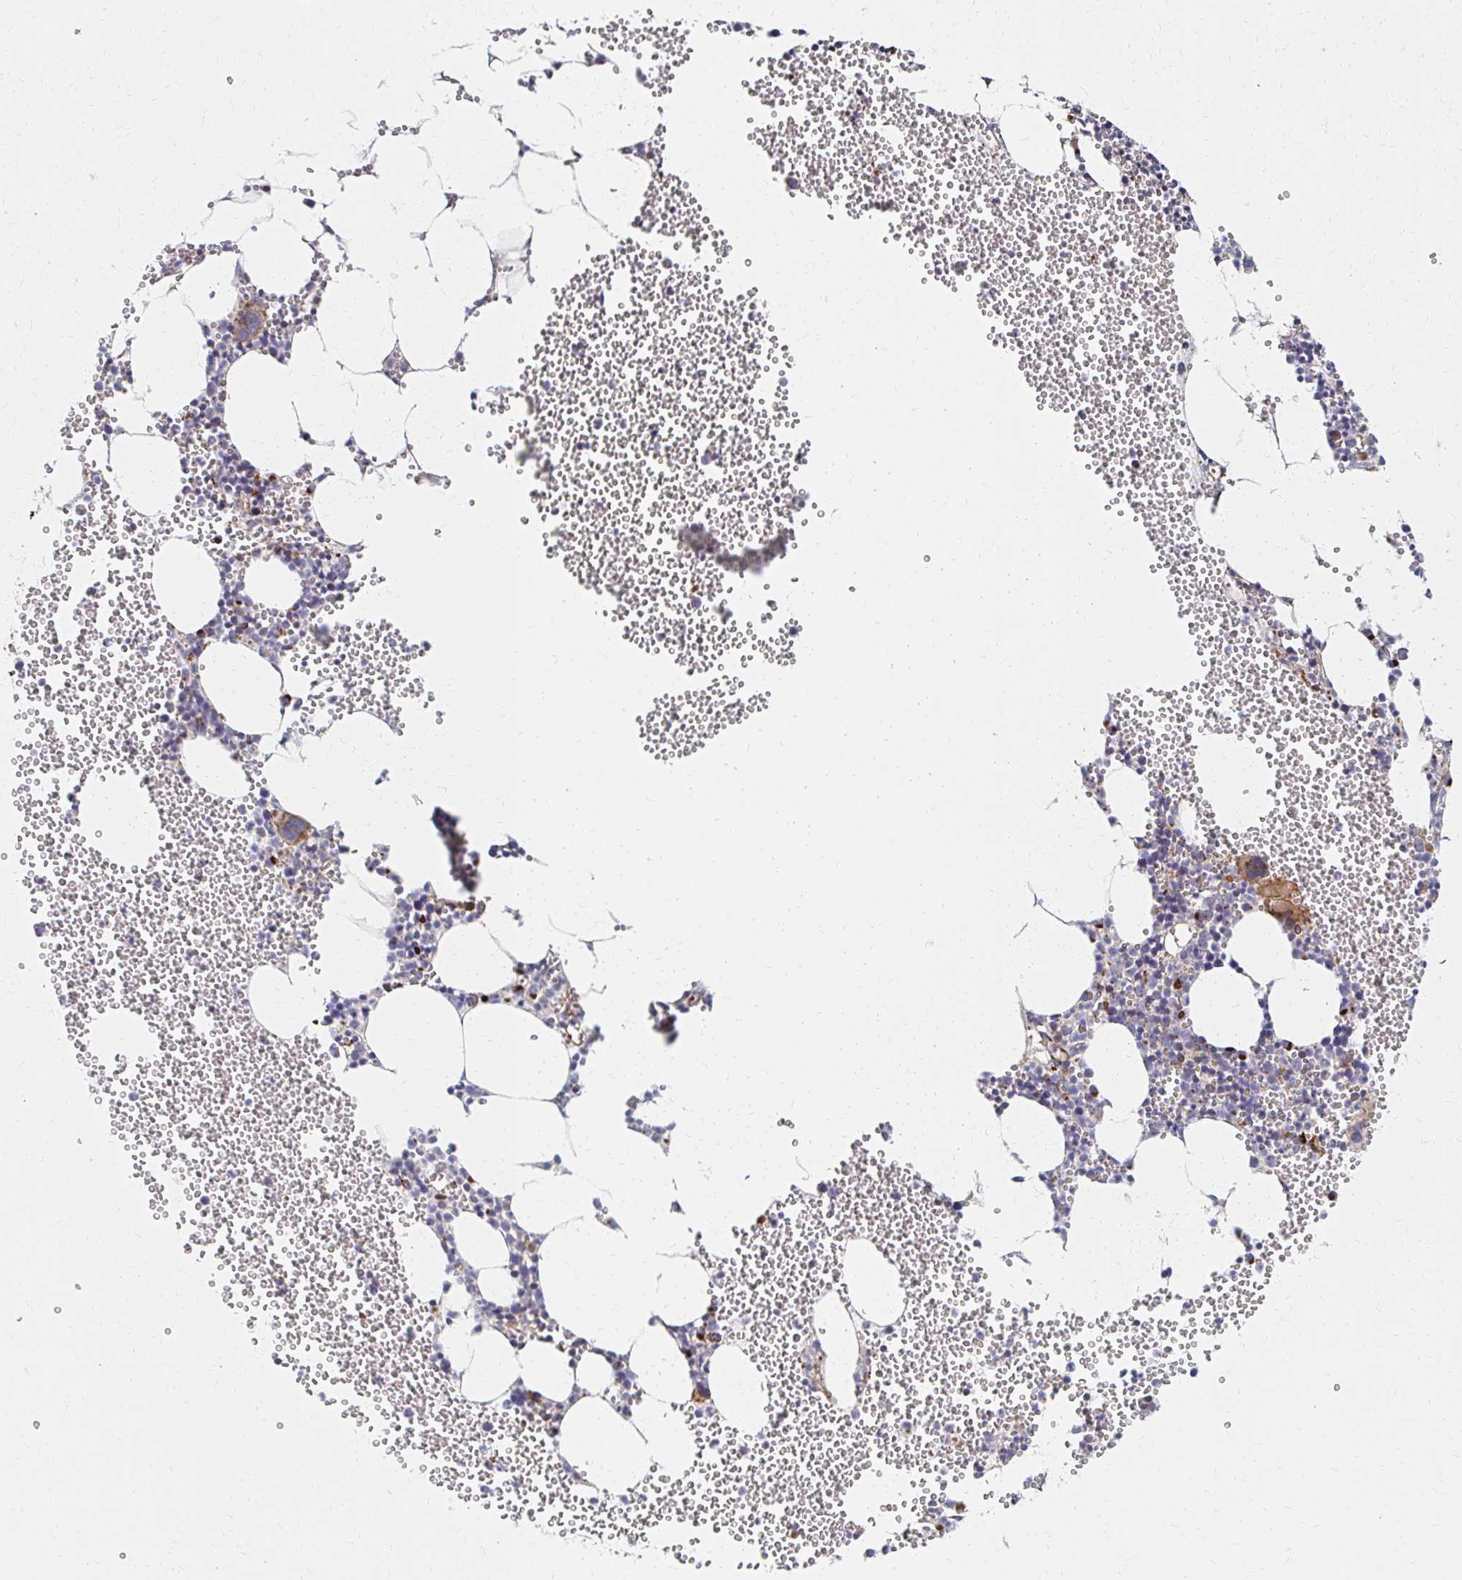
{"staining": {"intensity": "strong", "quantity": "<25%", "location": "cytoplasmic/membranous"}, "tissue": "bone marrow", "cell_type": "Hematopoietic cells", "image_type": "normal", "snomed": [{"axis": "morphology", "description": "Normal tissue, NOS"}, {"axis": "topography", "description": "Bone marrow"}], "caption": "Immunohistochemistry (IHC) staining of normal bone marrow, which displays medium levels of strong cytoplasmic/membranous expression in about <25% of hematopoietic cells indicating strong cytoplasmic/membranous protein positivity. The staining was performed using DAB (brown) for protein detection and nuclei were counterstained in hematoxylin (blue).", "gene": "MAN1A1", "patient": {"sex": "female", "age": 80}}